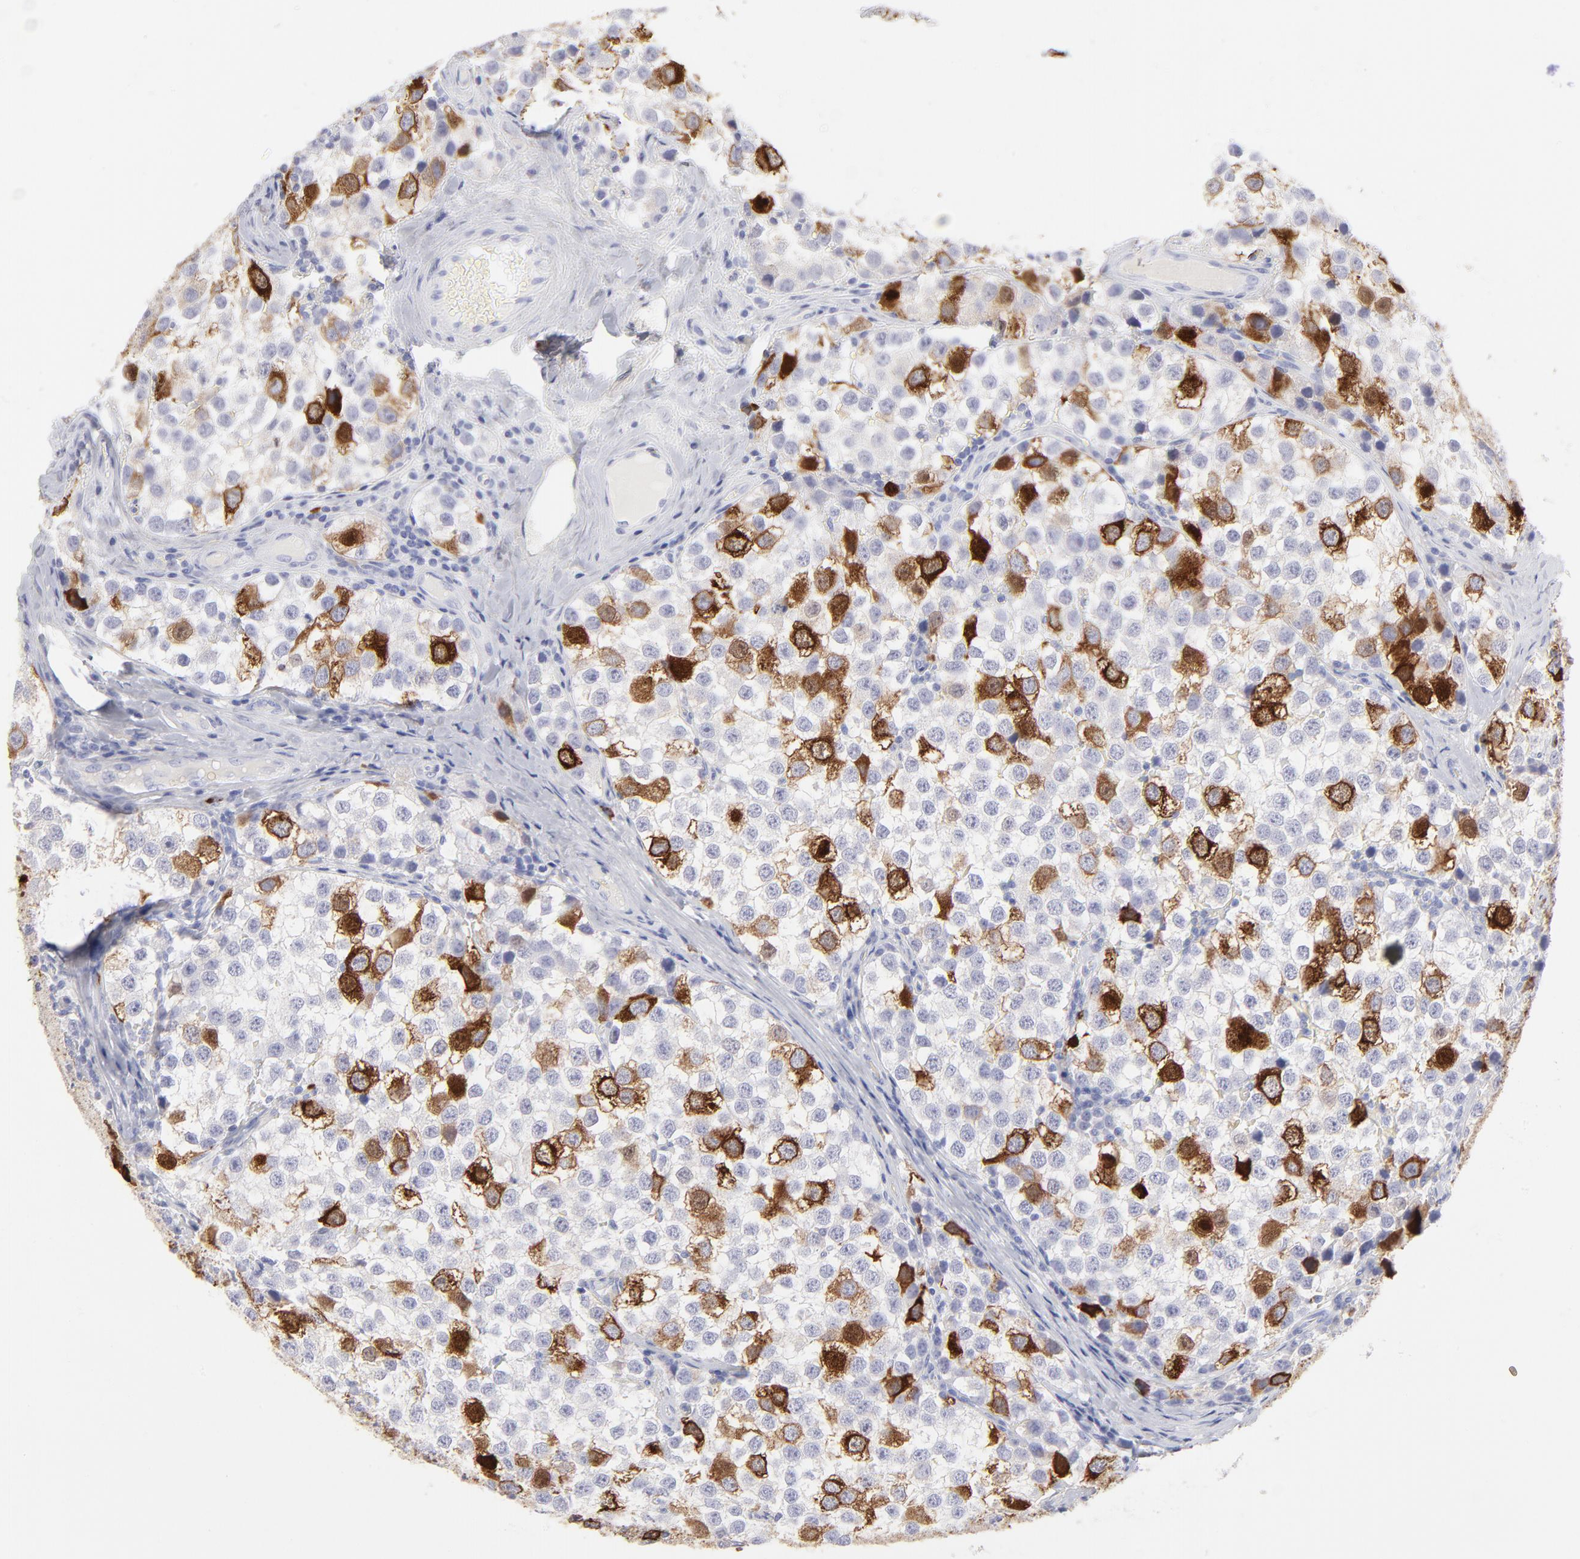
{"staining": {"intensity": "strong", "quantity": "<25%", "location": "cytoplasmic/membranous"}, "tissue": "testis cancer", "cell_type": "Tumor cells", "image_type": "cancer", "snomed": [{"axis": "morphology", "description": "Seminoma, NOS"}, {"axis": "topography", "description": "Testis"}], "caption": "Human testis cancer stained with a brown dye demonstrates strong cytoplasmic/membranous positive staining in approximately <25% of tumor cells.", "gene": "CCNB1", "patient": {"sex": "male", "age": 39}}